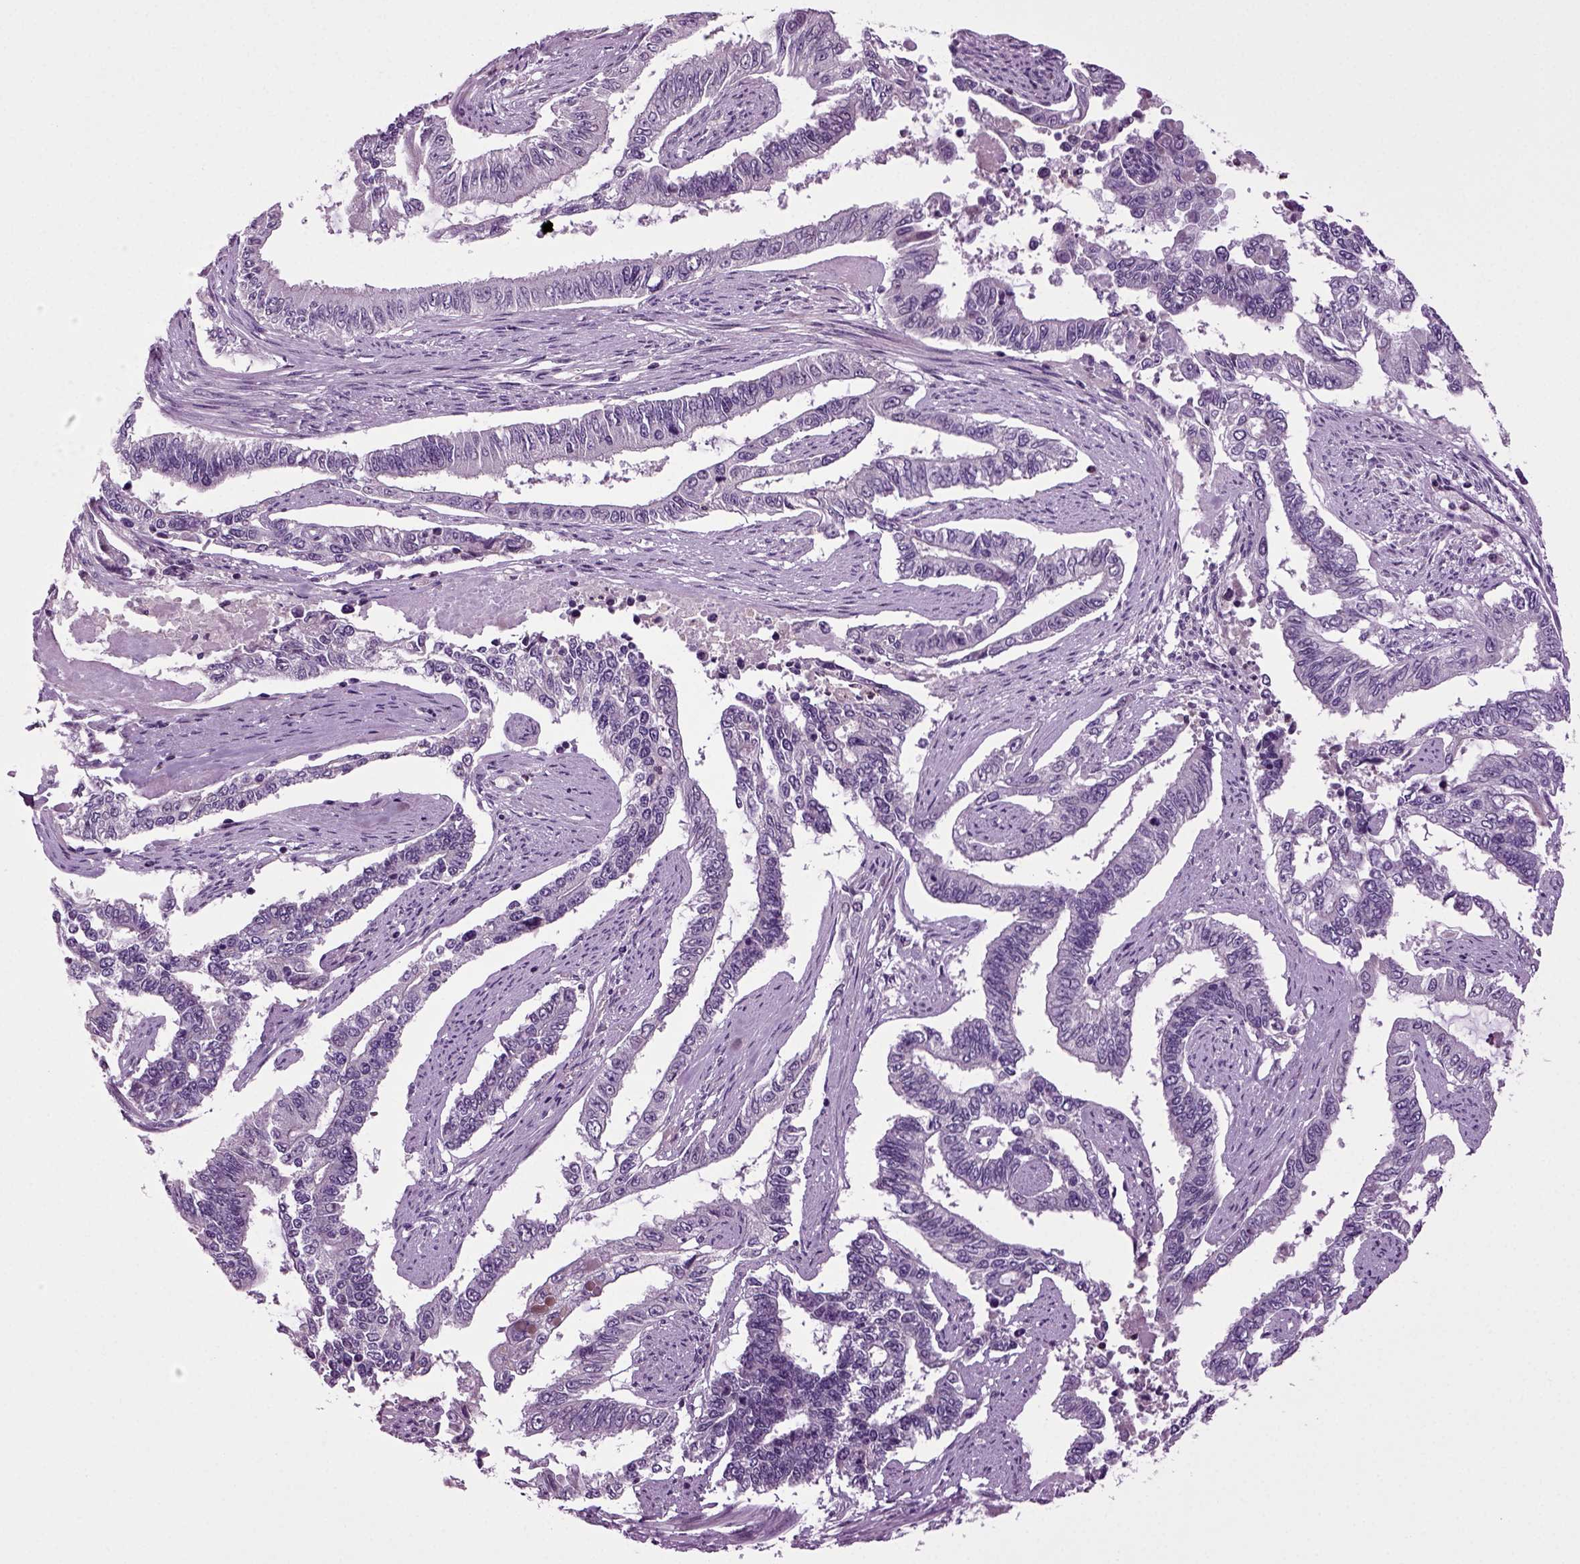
{"staining": {"intensity": "negative", "quantity": "none", "location": "none"}, "tissue": "endometrial cancer", "cell_type": "Tumor cells", "image_type": "cancer", "snomed": [{"axis": "morphology", "description": "Adenocarcinoma, NOS"}, {"axis": "topography", "description": "Uterus"}], "caption": "High power microscopy micrograph of an IHC photomicrograph of endometrial cancer, revealing no significant positivity in tumor cells.", "gene": "FGF11", "patient": {"sex": "female", "age": 59}}